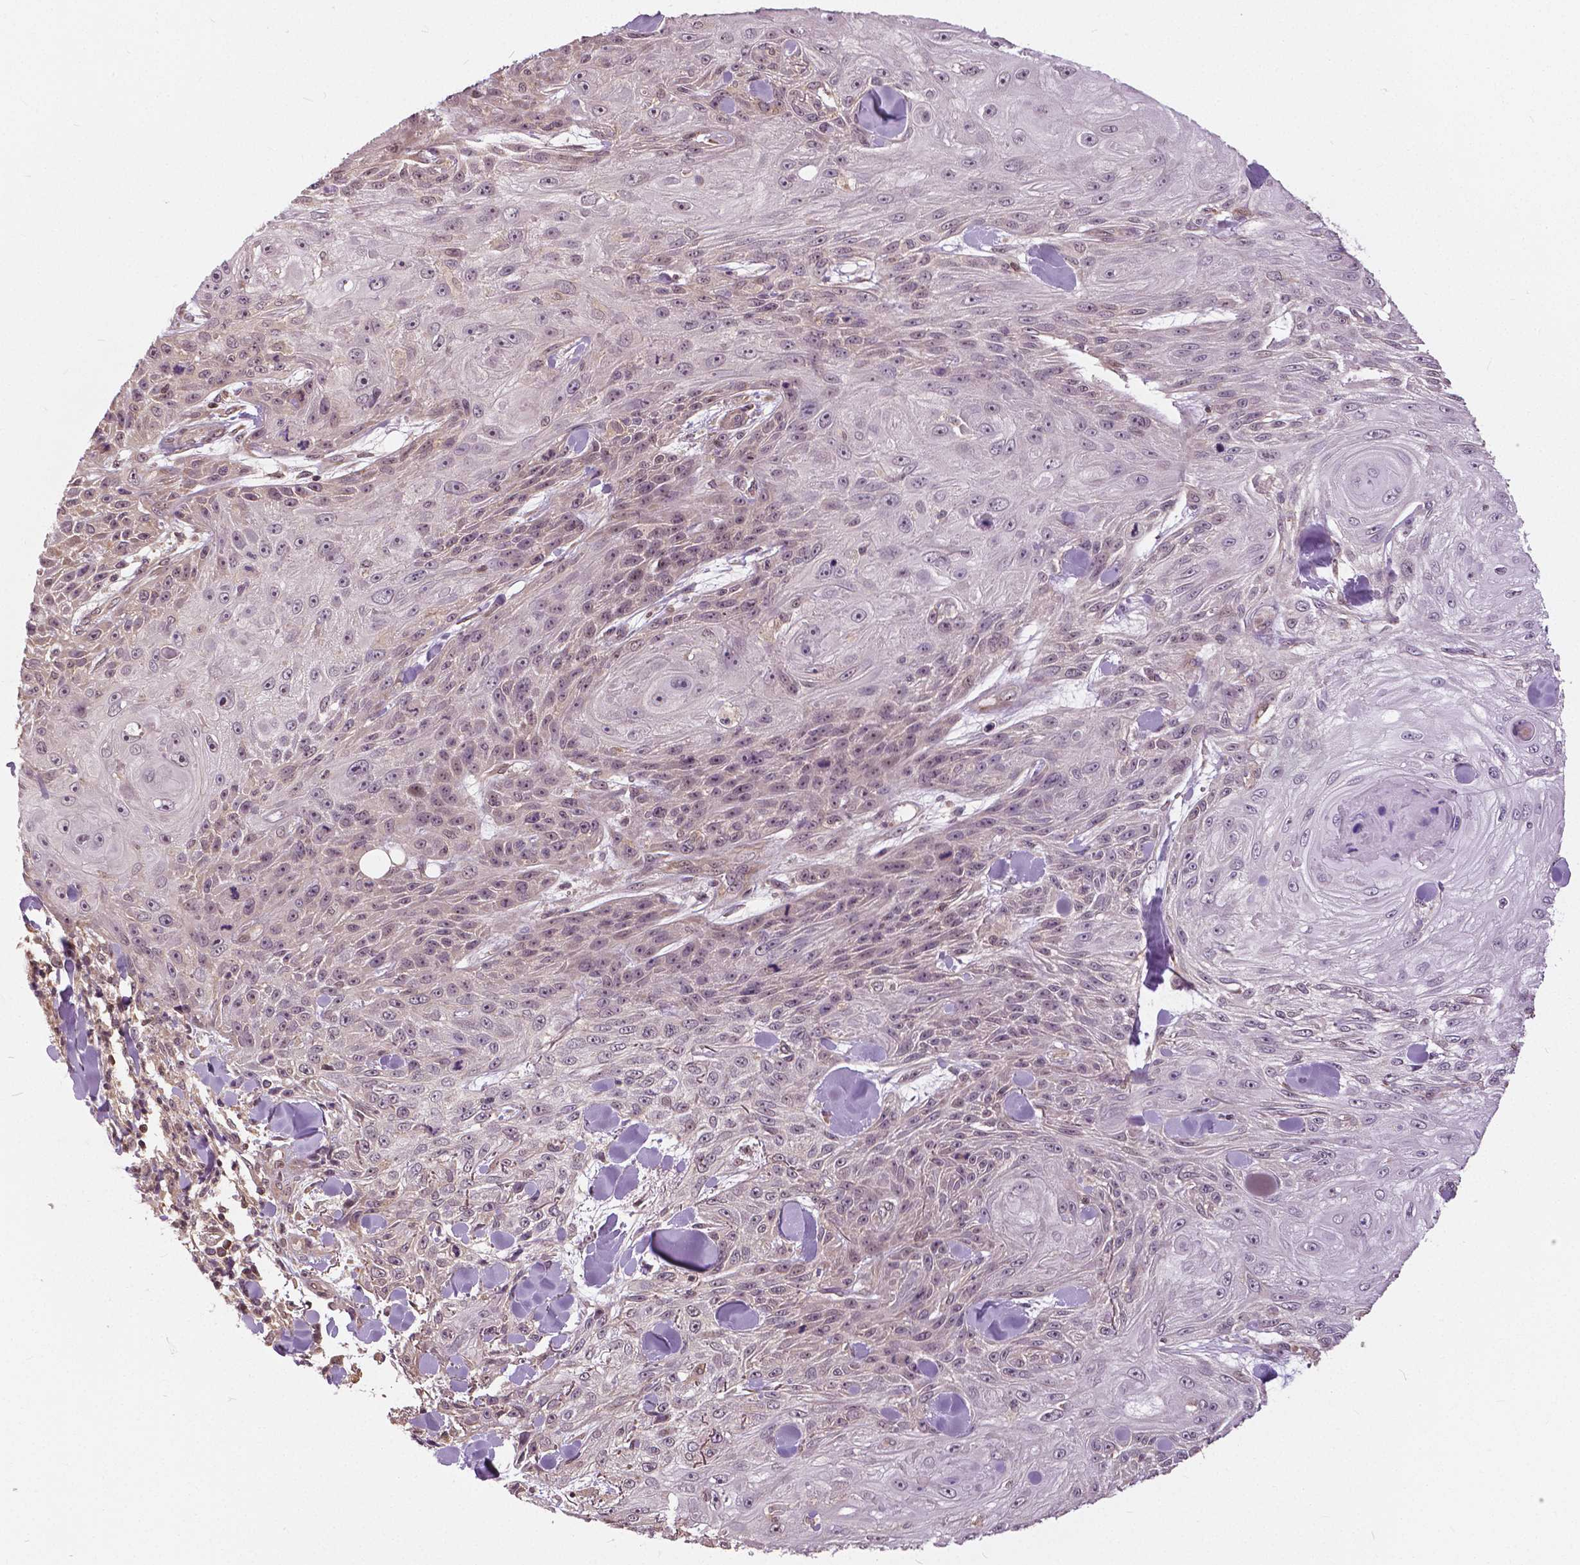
{"staining": {"intensity": "weak", "quantity": "<25%", "location": "nuclear"}, "tissue": "skin cancer", "cell_type": "Tumor cells", "image_type": "cancer", "snomed": [{"axis": "morphology", "description": "Squamous cell carcinoma, NOS"}, {"axis": "topography", "description": "Skin"}], "caption": "IHC image of human squamous cell carcinoma (skin) stained for a protein (brown), which demonstrates no staining in tumor cells. (DAB IHC, high magnification).", "gene": "ANXA13", "patient": {"sex": "male", "age": 88}}